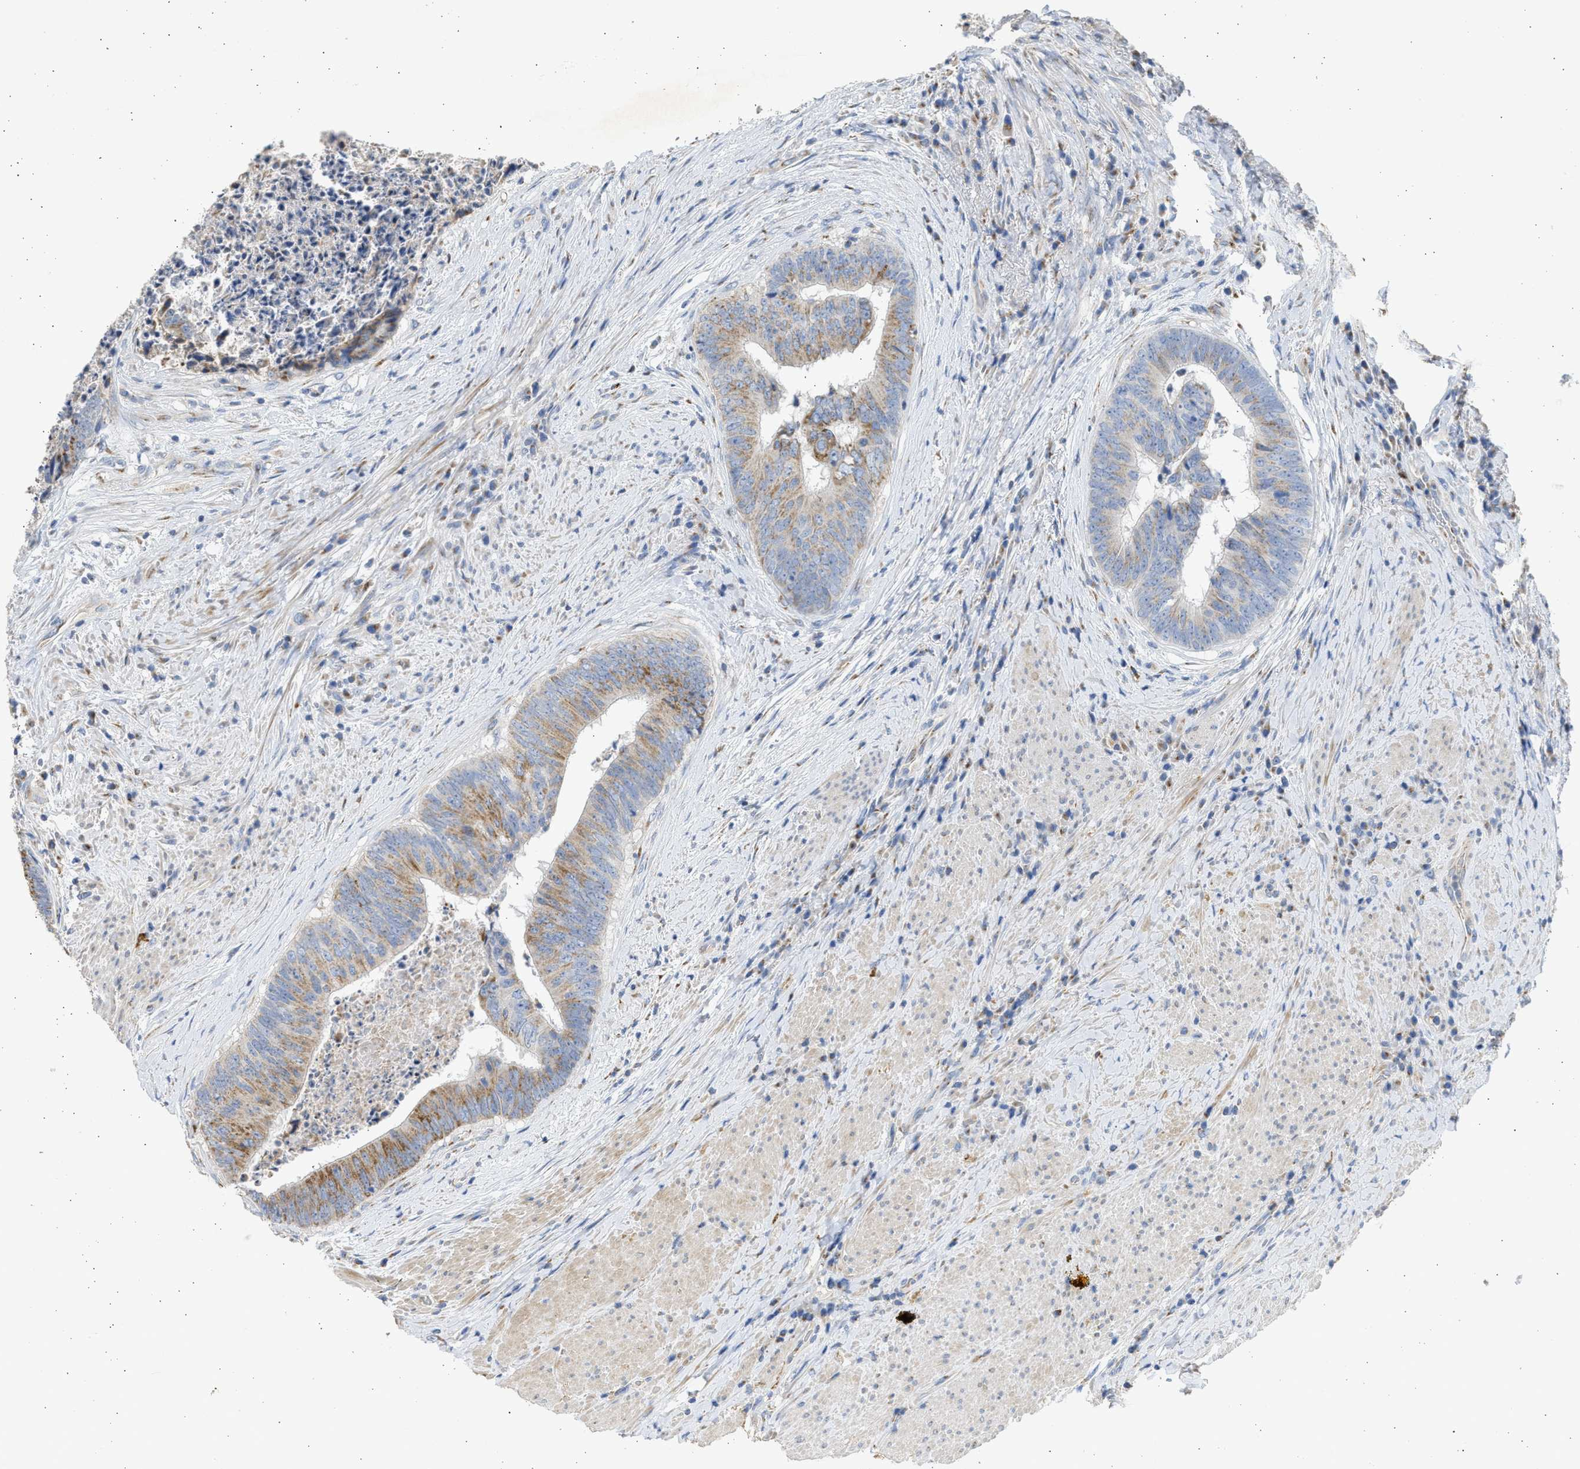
{"staining": {"intensity": "moderate", "quantity": "25%-75%", "location": "cytoplasmic/membranous"}, "tissue": "colorectal cancer", "cell_type": "Tumor cells", "image_type": "cancer", "snomed": [{"axis": "morphology", "description": "Adenocarcinoma, NOS"}, {"axis": "topography", "description": "Rectum"}], "caption": "Immunohistochemistry micrograph of human colorectal adenocarcinoma stained for a protein (brown), which reveals medium levels of moderate cytoplasmic/membranous staining in about 25%-75% of tumor cells.", "gene": "IPO8", "patient": {"sex": "male", "age": 72}}